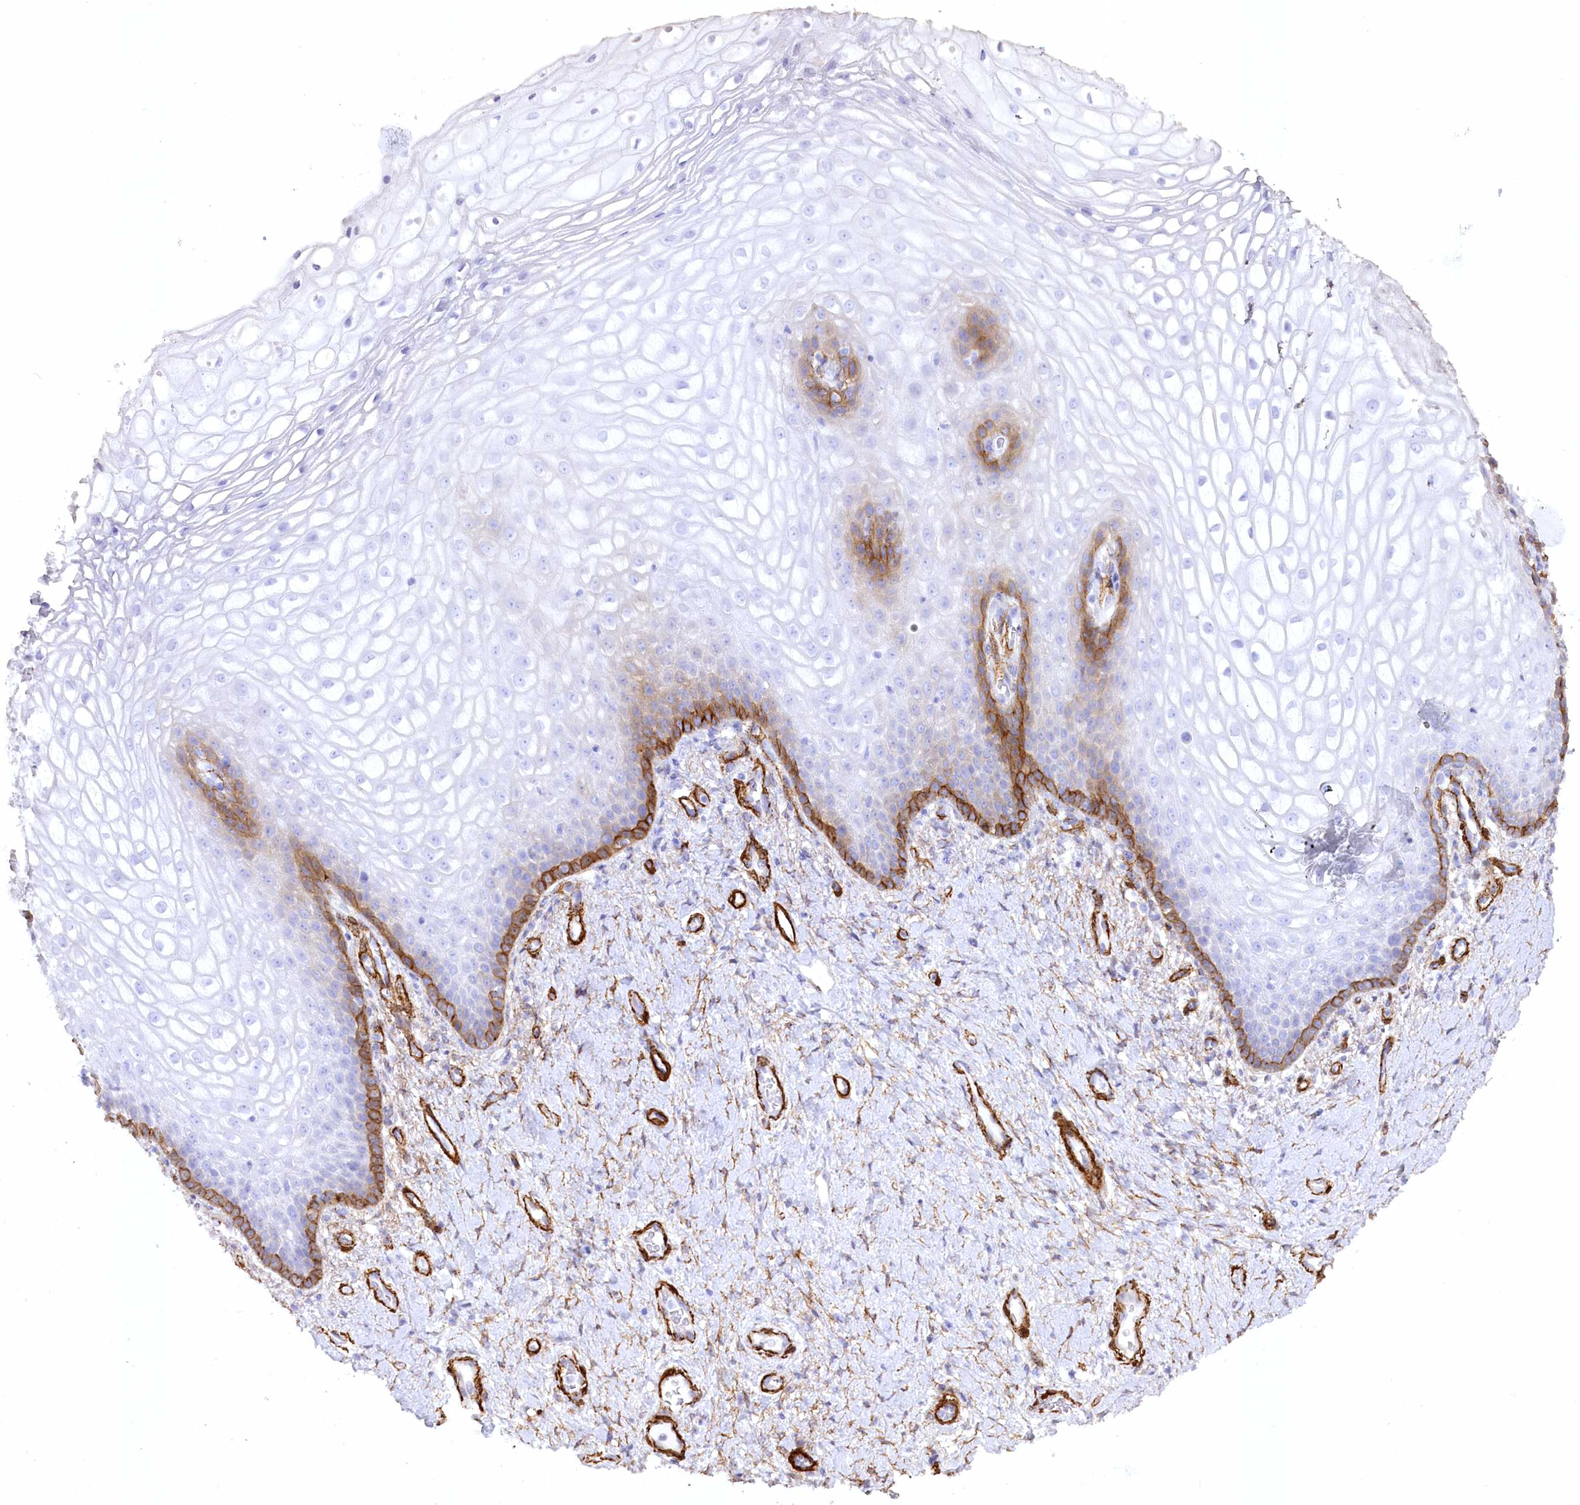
{"staining": {"intensity": "moderate", "quantity": "<25%", "location": "cytoplasmic/membranous"}, "tissue": "vagina", "cell_type": "Squamous epithelial cells", "image_type": "normal", "snomed": [{"axis": "morphology", "description": "Normal tissue, NOS"}, {"axis": "topography", "description": "Vagina"}], "caption": "The micrograph exhibits immunohistochemical staining of unremarkable vagina. There is moderate cytoplasmic/membranous staining is appreciated in approximately <25% of squamous epithelial cells.", "gene": "SYNPO2", "patient": {"sex": "female", "age": 60}}